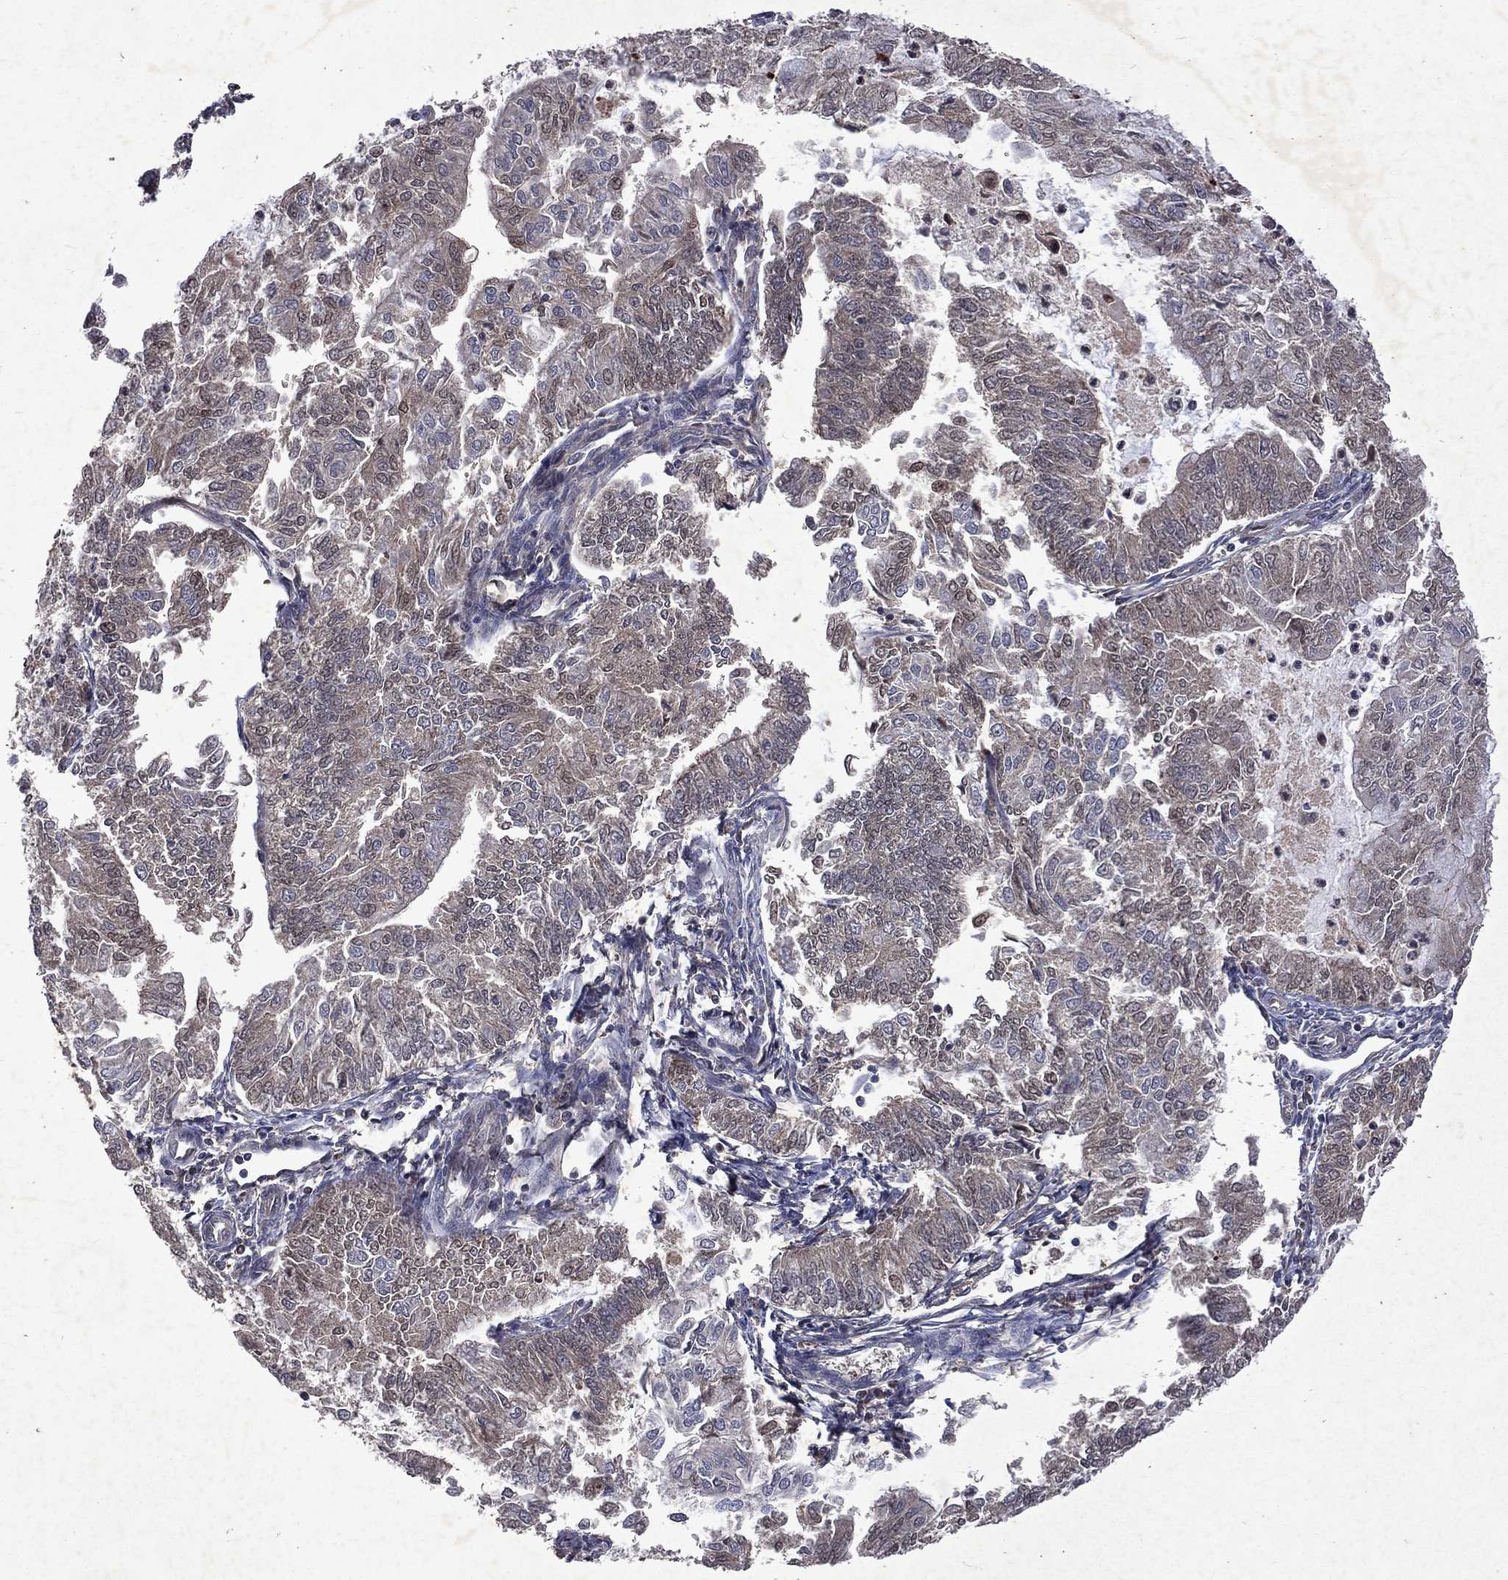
{"staining": {"intensity": "weak", "quantity": "<25%", "location": "cytoplasmic/membranous"}, "tissue": "endometrial cancer", "cell_type": "Tumor cells", "image_type": "cancer", "snomed": [{"axis": "morphology", "description": "Adenocarcinoma, NOS"}, {"axis": "topography", "description": "Endometrium"}], "caption": "This is a micrograph of immunohistochemistry staining of endometrial adenocarcinoma, which shows no expression in tumor cells.", "gene": "MTAP", "patient": {"sex": "female", "age": 59}}